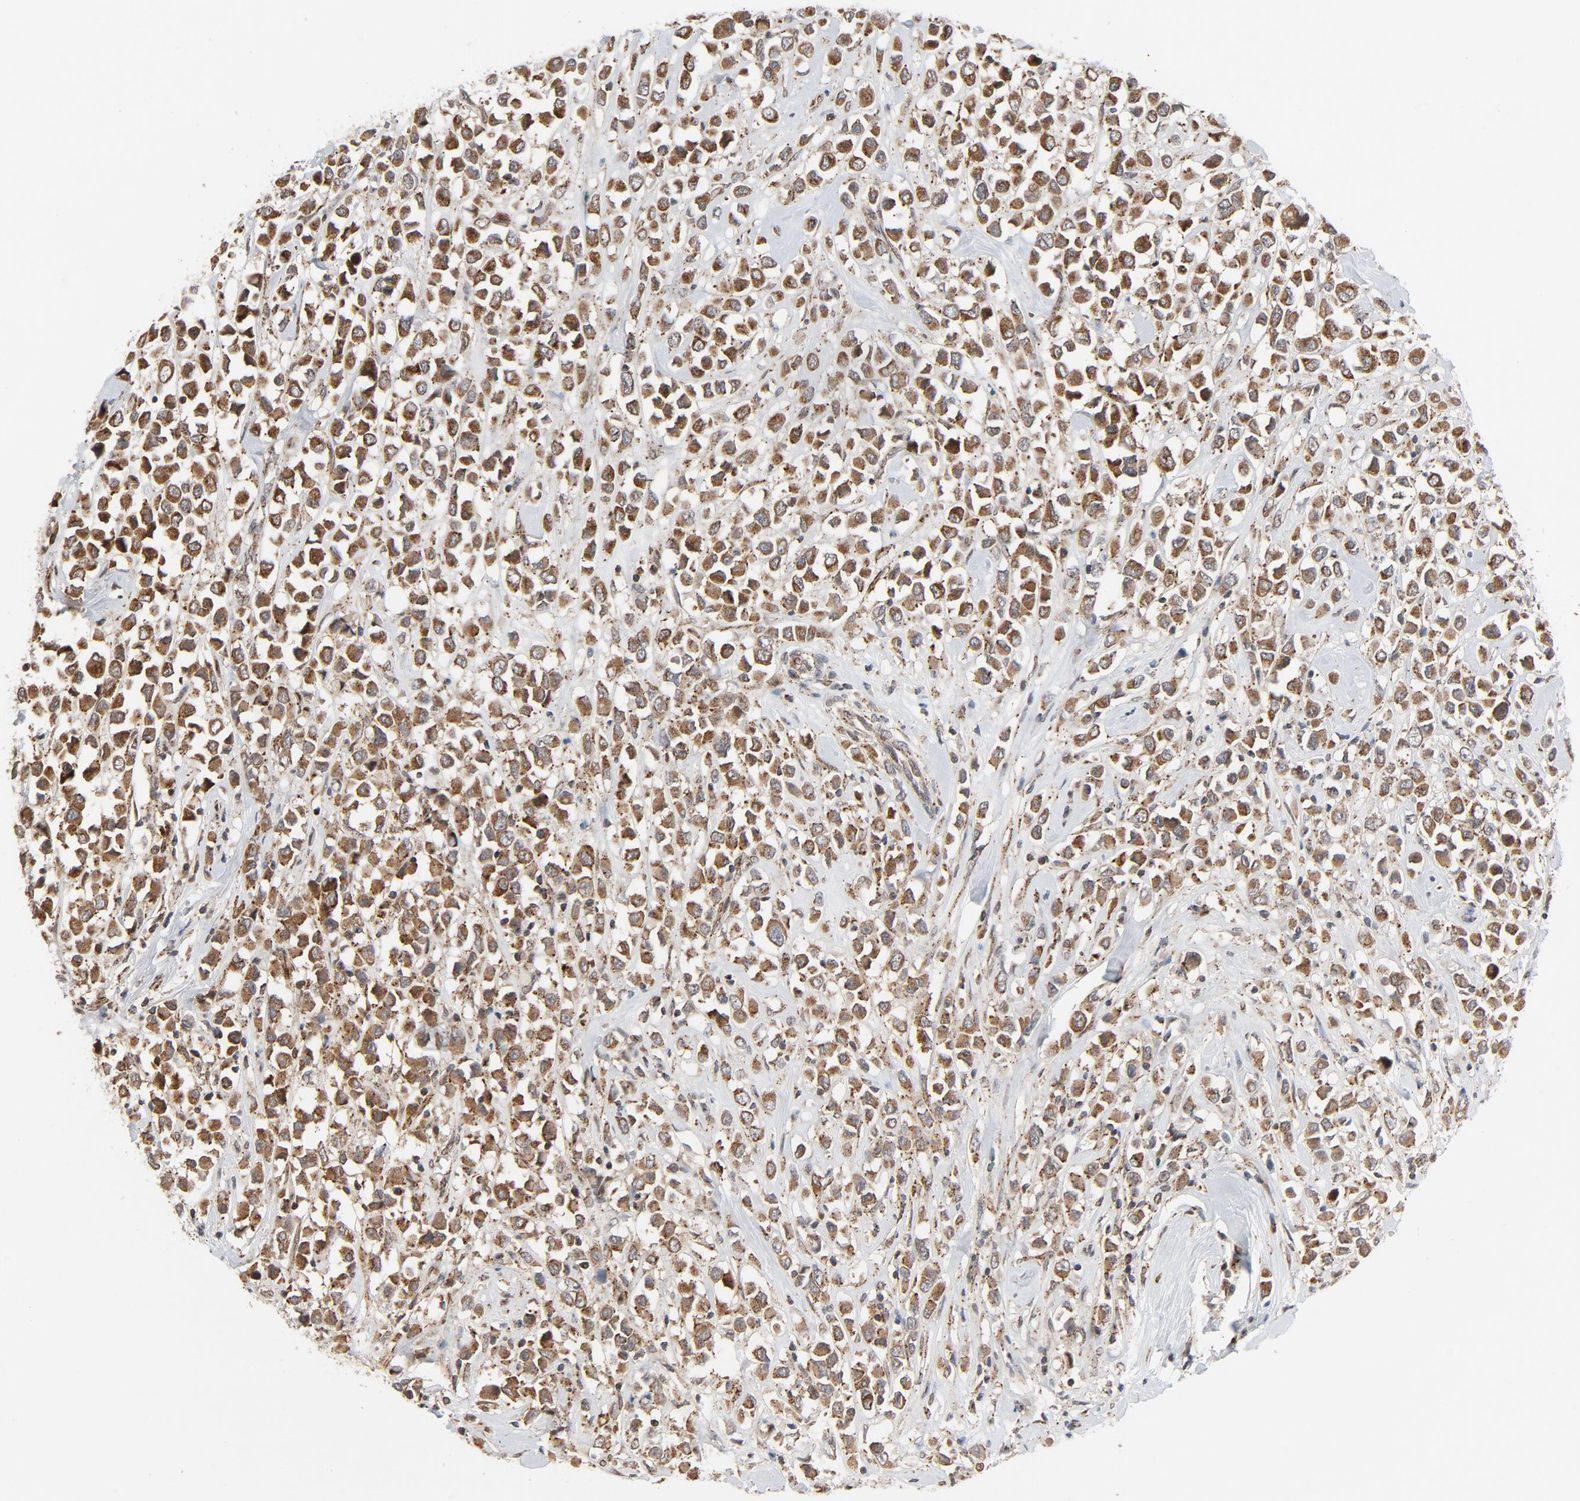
{"staining": {"intensity": "moderate", "quantity": ">75%", "location": "cytoplasmic/membranous"}, "tissue": "breast cancer", "cell_type": "Tumor cells", "image_type": "cancer", "snomed": [{"axis": "morphology", "description": "Duct carcinoma"}, {"axis": "topography", "description": "Breast"}], "caption": "There is medium levels of moderate cytoplasmic/membranous positivity in tumor cells of breast cancer (intraductal carcinoma), as demonstrated by immunohistochemical staining (brown color).", "gene": "RPL12", "patient": {"sex": "female", "age": 61}}